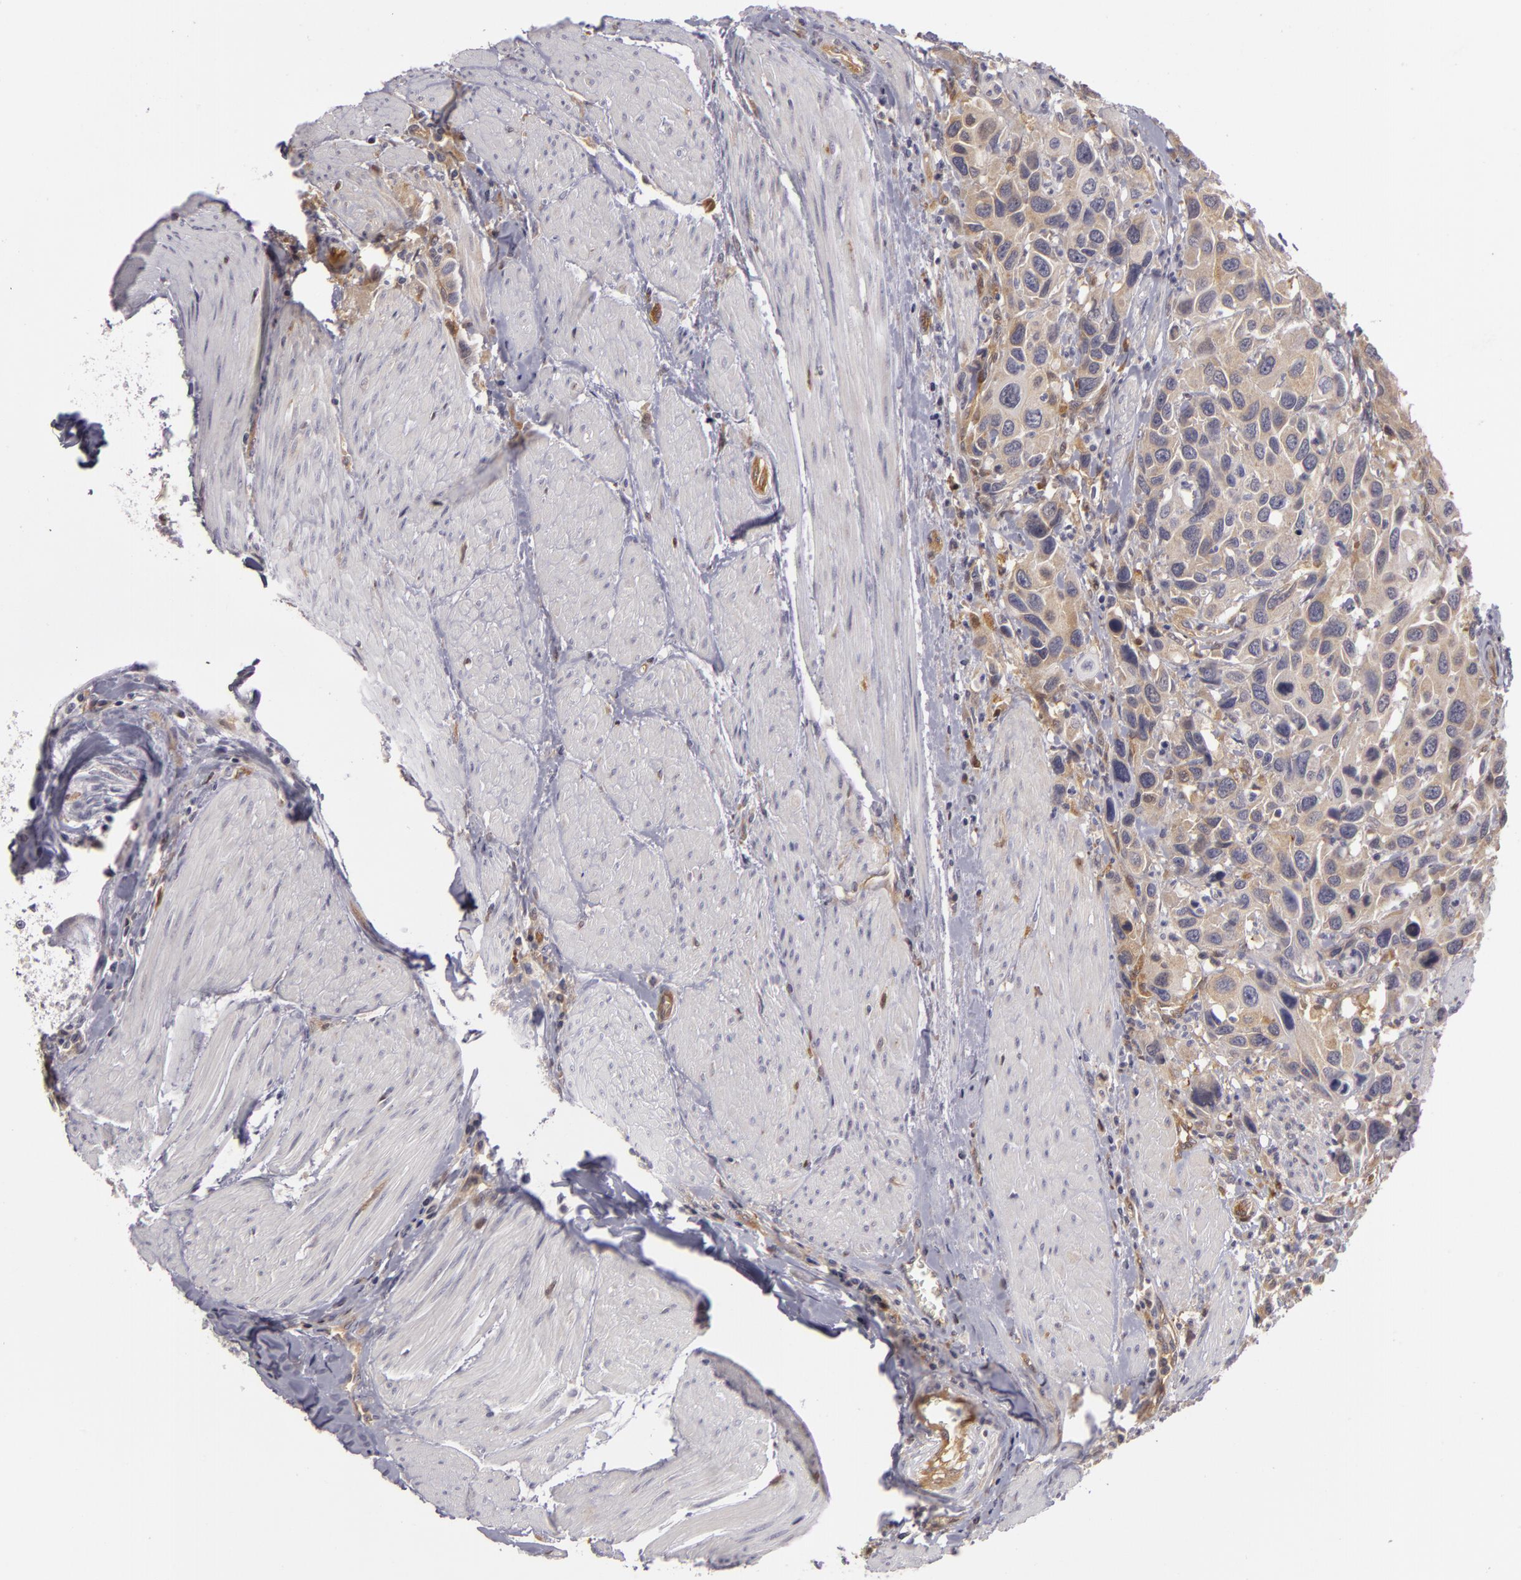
{"staining": {"intensity": "weak", "quantity": "25%-75%", "location": "cytoplasmic/membranous"}, "tissue": "urothelial cancer", "cell_type": "Tumor cells", "image_type": "cancer", "snomed": [{"axis": "morphology", "description": "Urothelial carcinoma, High grade"}, {"axis": "topography", "description": "Urinary bladder"}], "caption": "This micrograph exhibits immunohistochemistry (IHC) staining of high-grade urothelial carcinoma, with low weak cytoplasmic/membranous expression in approximately 25%-75% of tumor cells.", "gene": "ZNF229", "patient": {"sex": "male", "age": 66}}